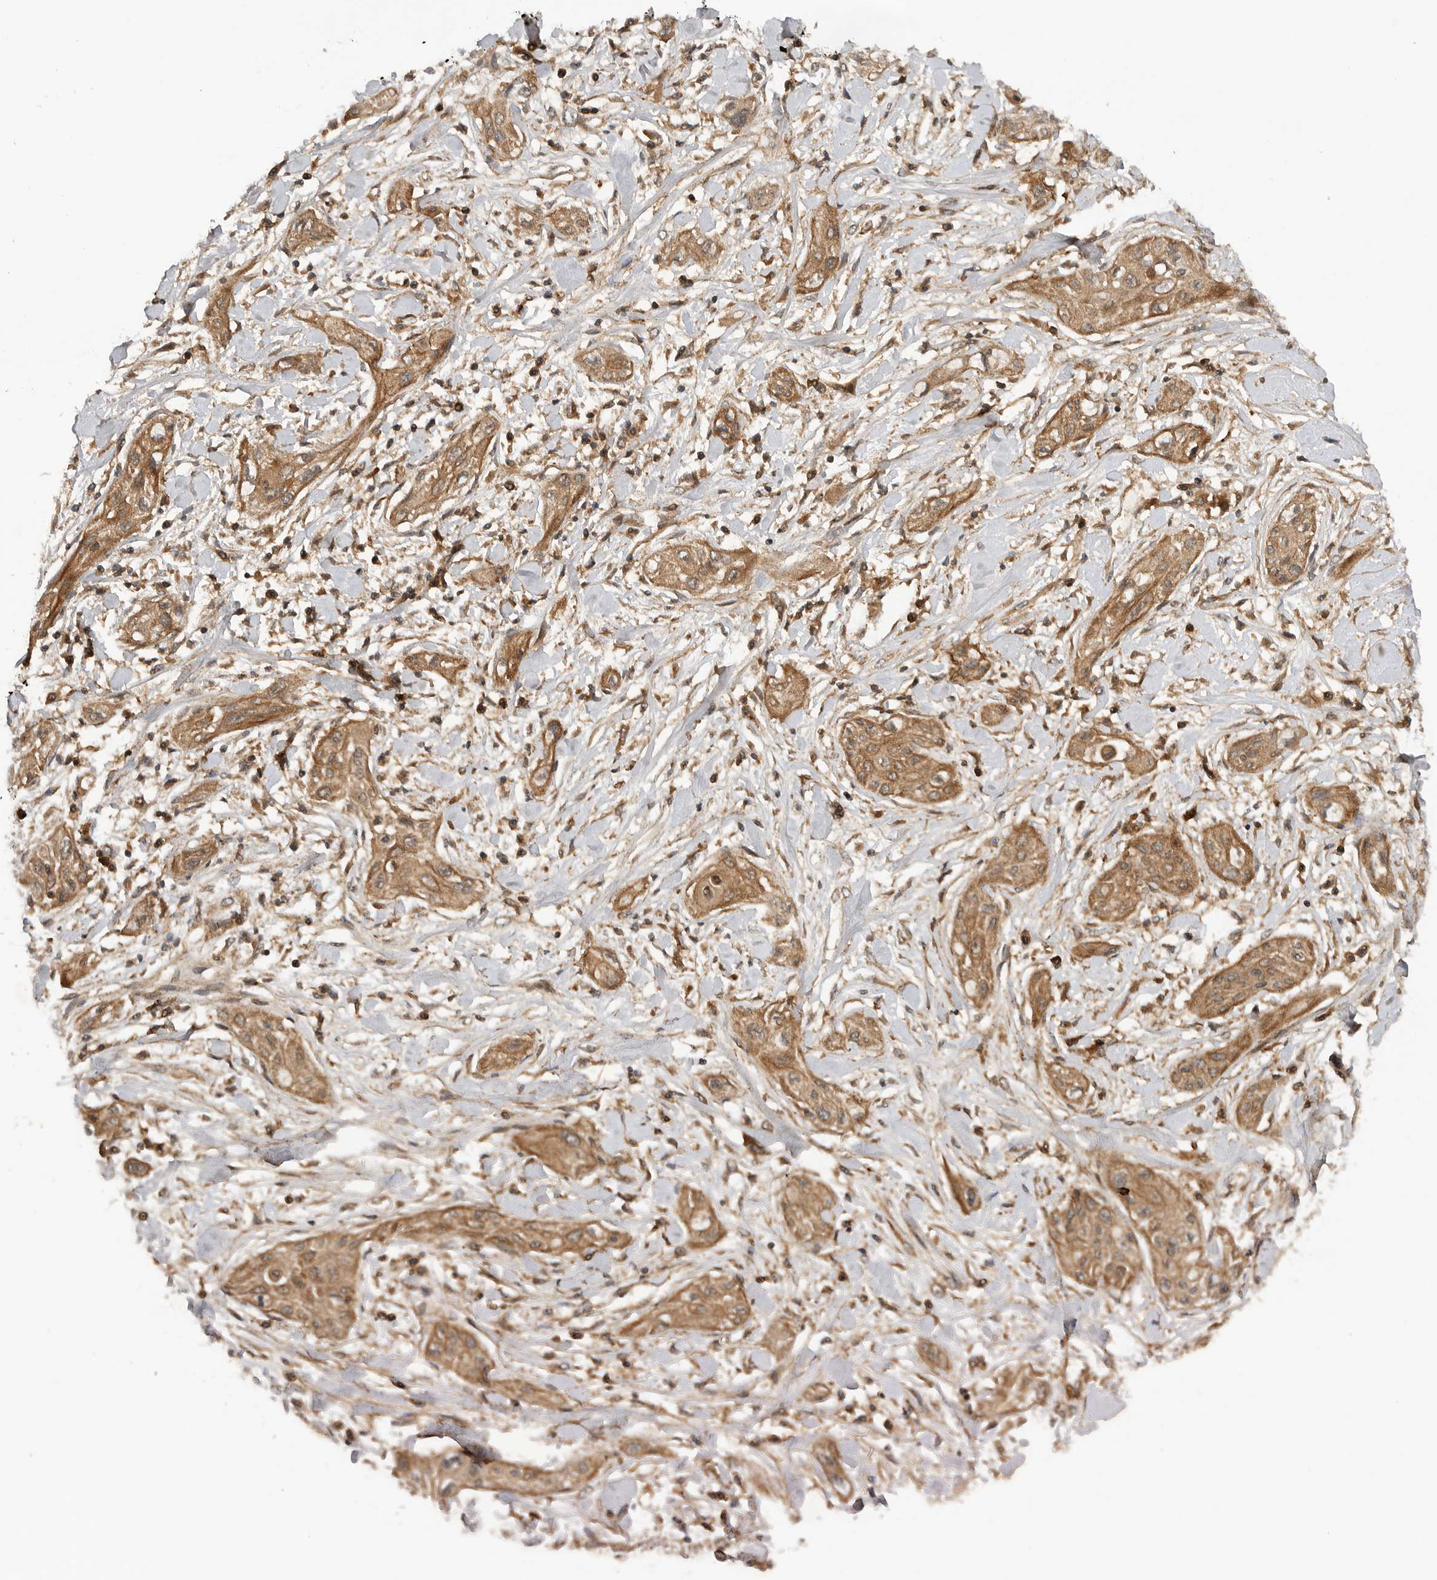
{"staining": {"intensity": "moderate", "quantity": ">75%", "location": "cytoplasmic/membranous"}, "tissue": "lung cancer", "cell_type": "Tumor cells", "image_type": "cancer", "snomed": [{"axis": "morphology", "description": "Squamous cell carcinoma, NOS"}, {"axis": "topography", "description": "Lung"}], "caption": "Lung cancer was stained to show a protein in brown. There is medium levels of moderate cytoplasmic/membranous expression in about >75% of tumor cells. (brown staining indicates protein expression, while blue staining denotes nuclei).", "gene": "PRDX4", "patient": {"sex": "female", "age": 47}}